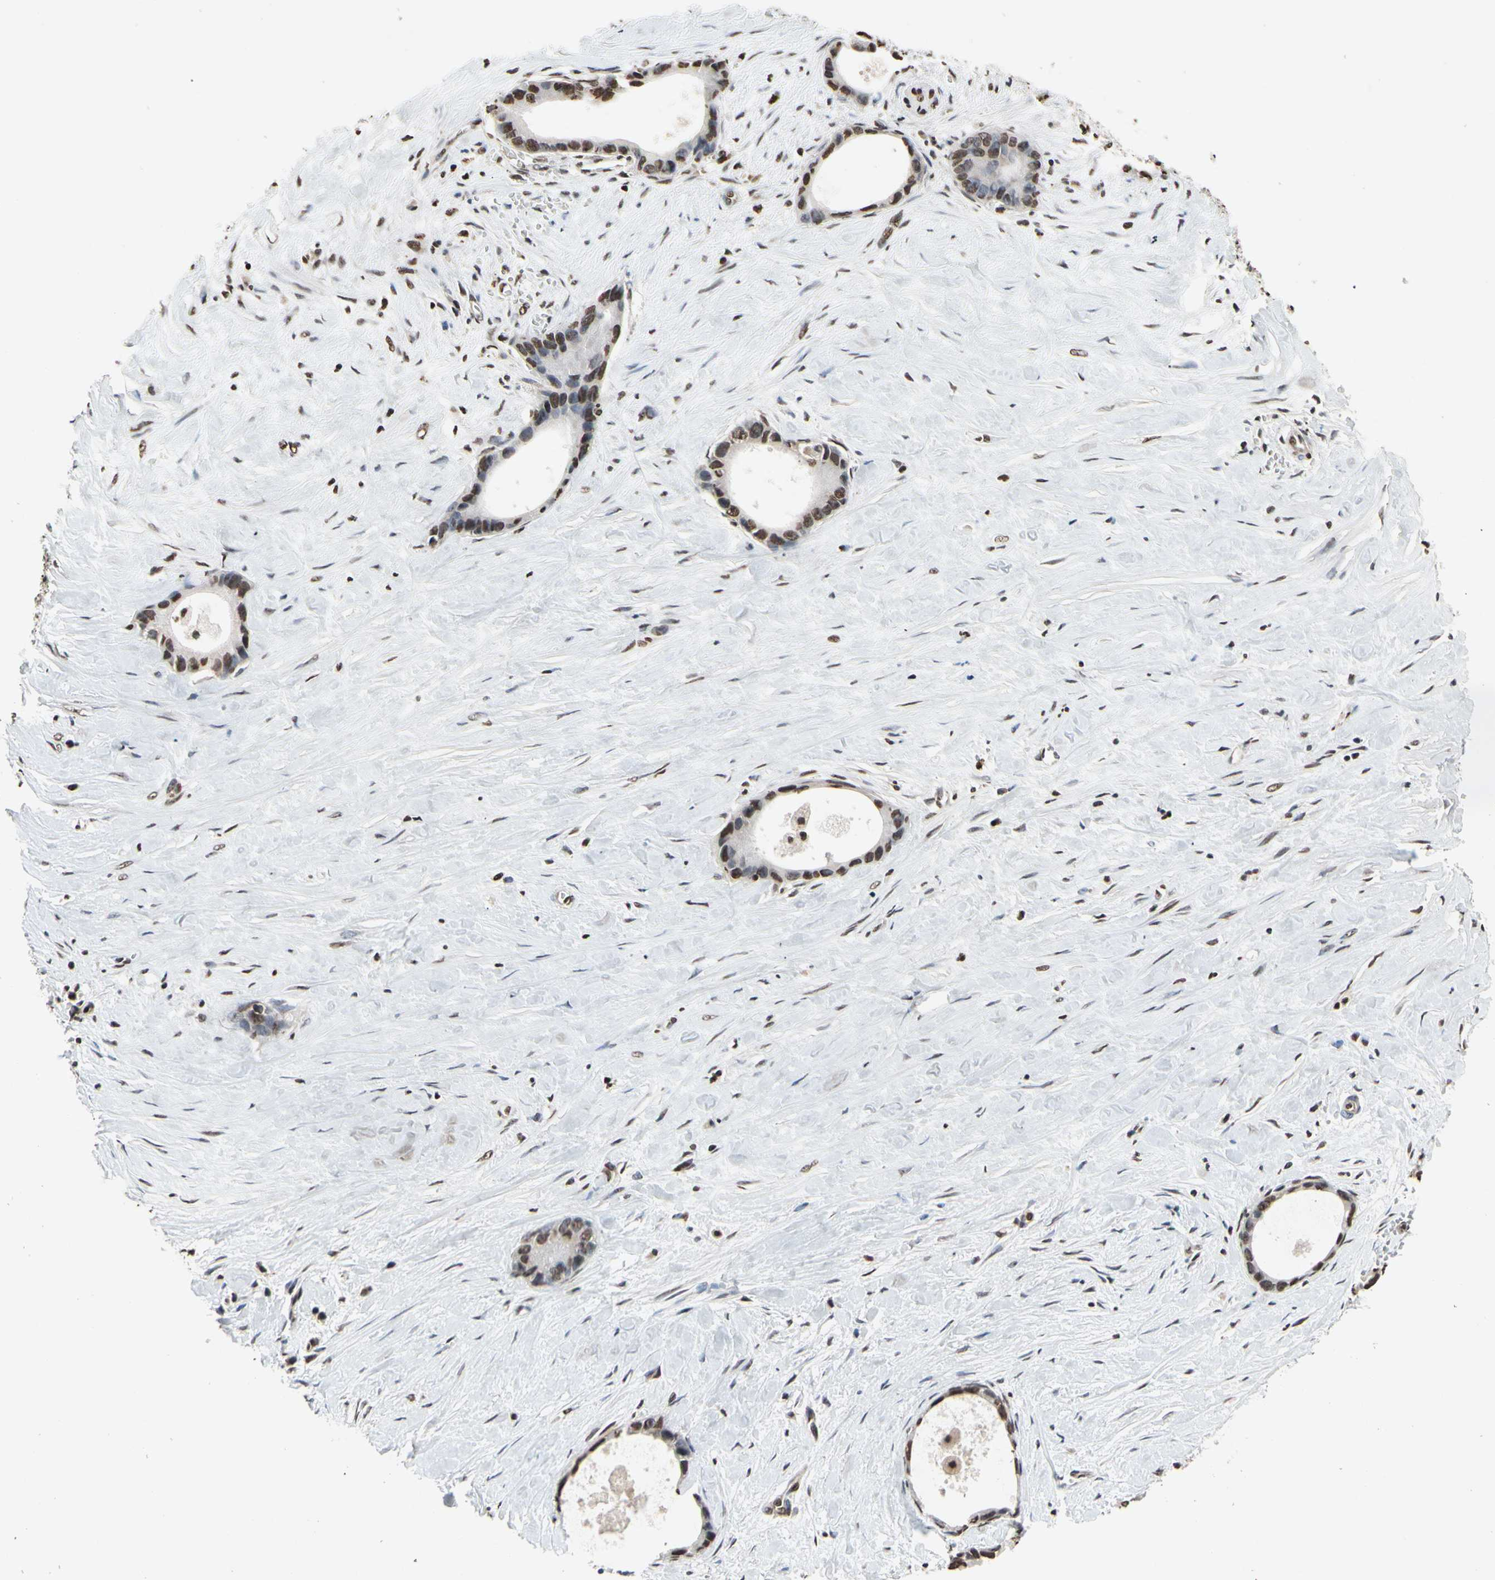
{"staining": {"intensity": "moderate", "quantity": ">75%", "location": "nuclear"}, "tissue": "liver cancer", "cell_type": "Tumor cells", "image_type": "cancer", "snomed": [{"axis": "morphology", "description": "Cholangiocarcinoma"}, {"axis": "topography", "description": "Liver"}], "caption": "Tumor cells exhibit medium levels of moderate nuclear expression in approximately >75% of cells in human liver cancer (cholangiocarcinoma). Ihc stains the protein in brown and the nuclei are stained blue.", "gene": "HIPK2", "patient": {"sex": "female", "age": 55}}